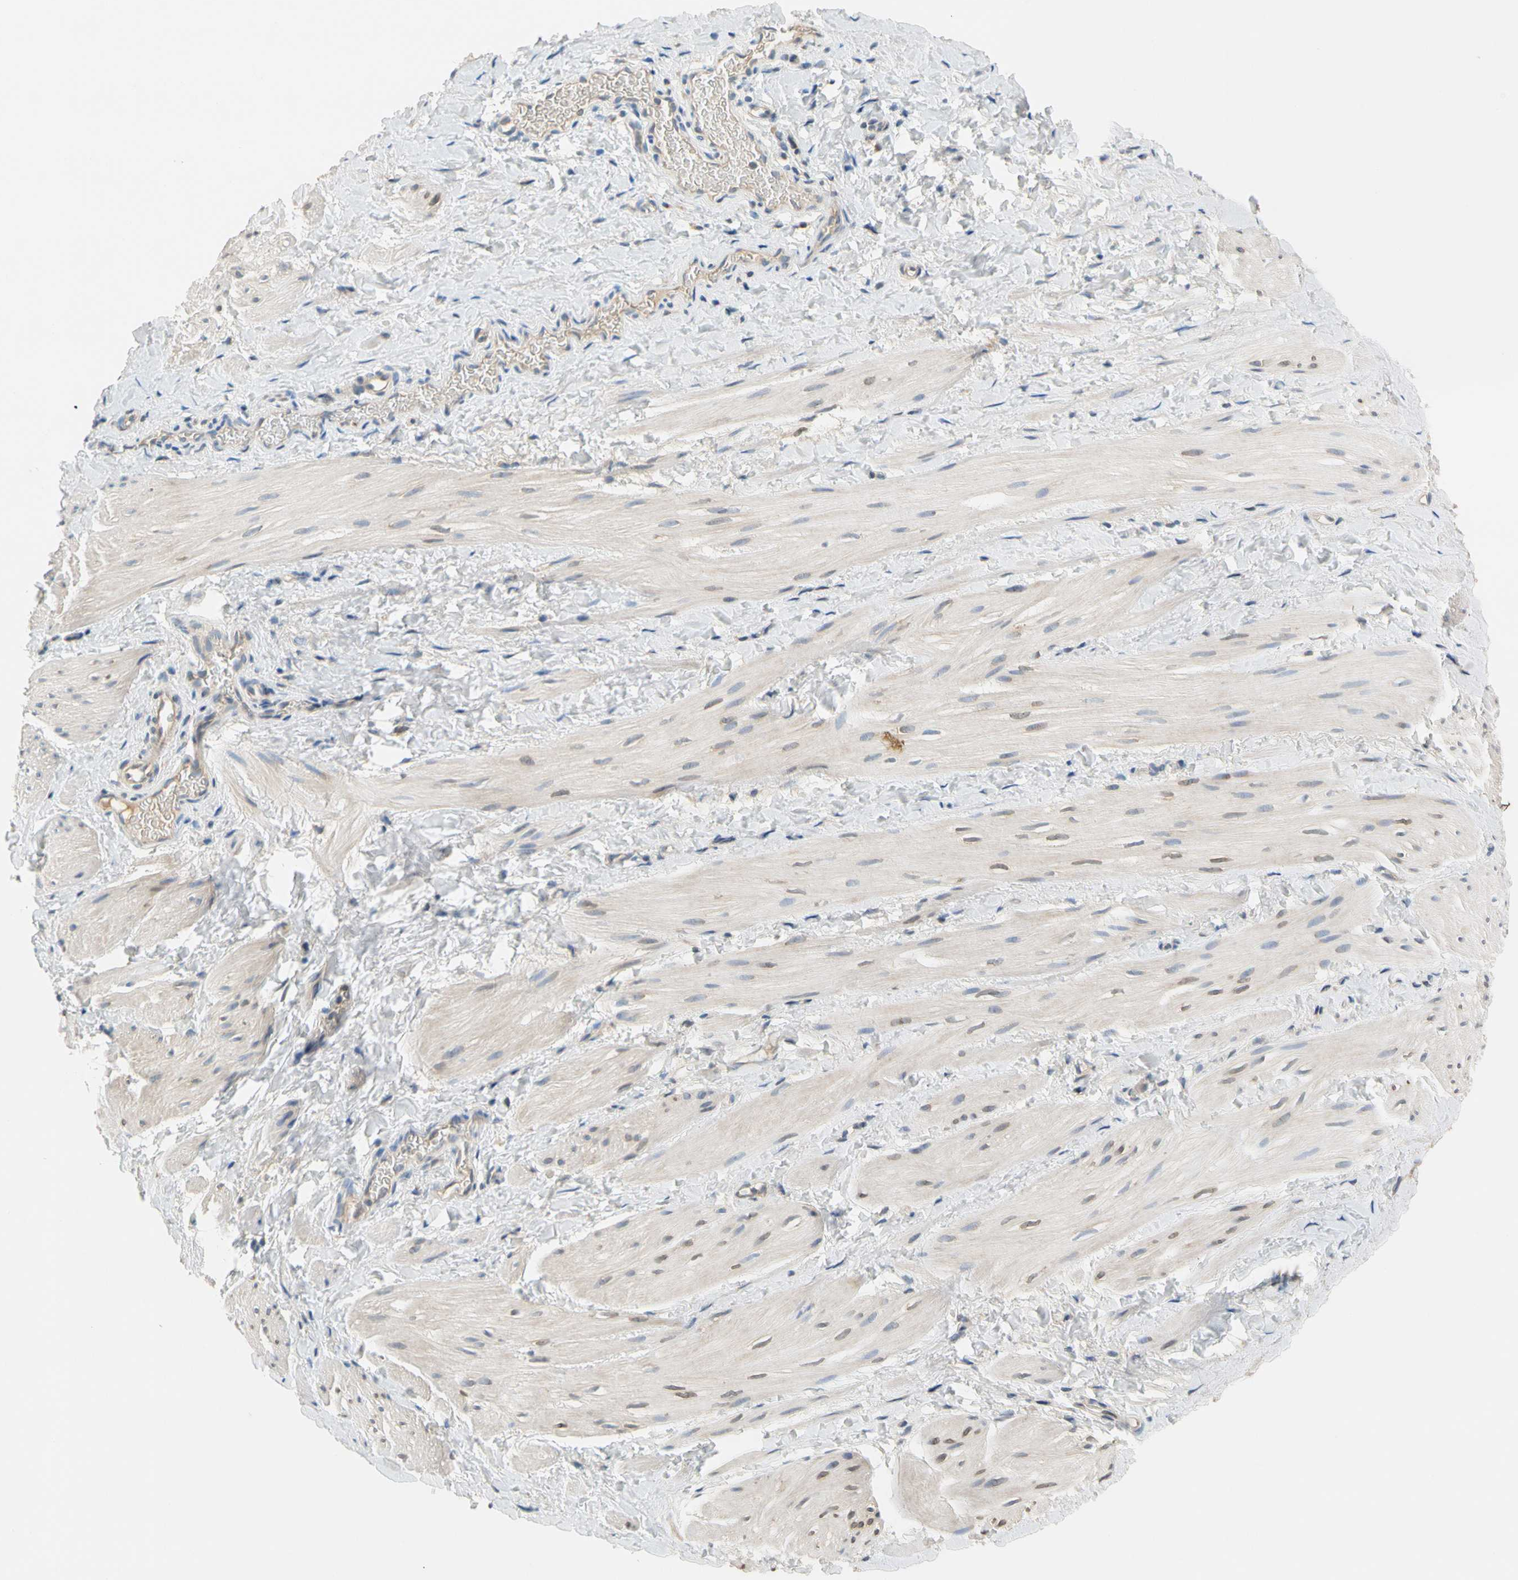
{"staining": {"intensity": "weak", "quantity": "<25%", "location": "cytoplasmic/membranous"}, "tissue": "smooth muscle", "cell_type": "Smooth muscle cells", "image_type": "normal", "snomed": [{"axis": "morphology", "description": "Normal tissue, NOS"}, {"axis": "topography", "description": "Smooth muscle"}], "caption": "A photomicrograph of smooth muscle stained for a protein displays no brown staining in smooth muscle cells. (DAB (3,3'-diaminobenzidine) immunohistochemistry (IHC) with hematoxylin counter stain).", "gene": "GPSM2", "patient": {"sex": "male", "age": 16}}